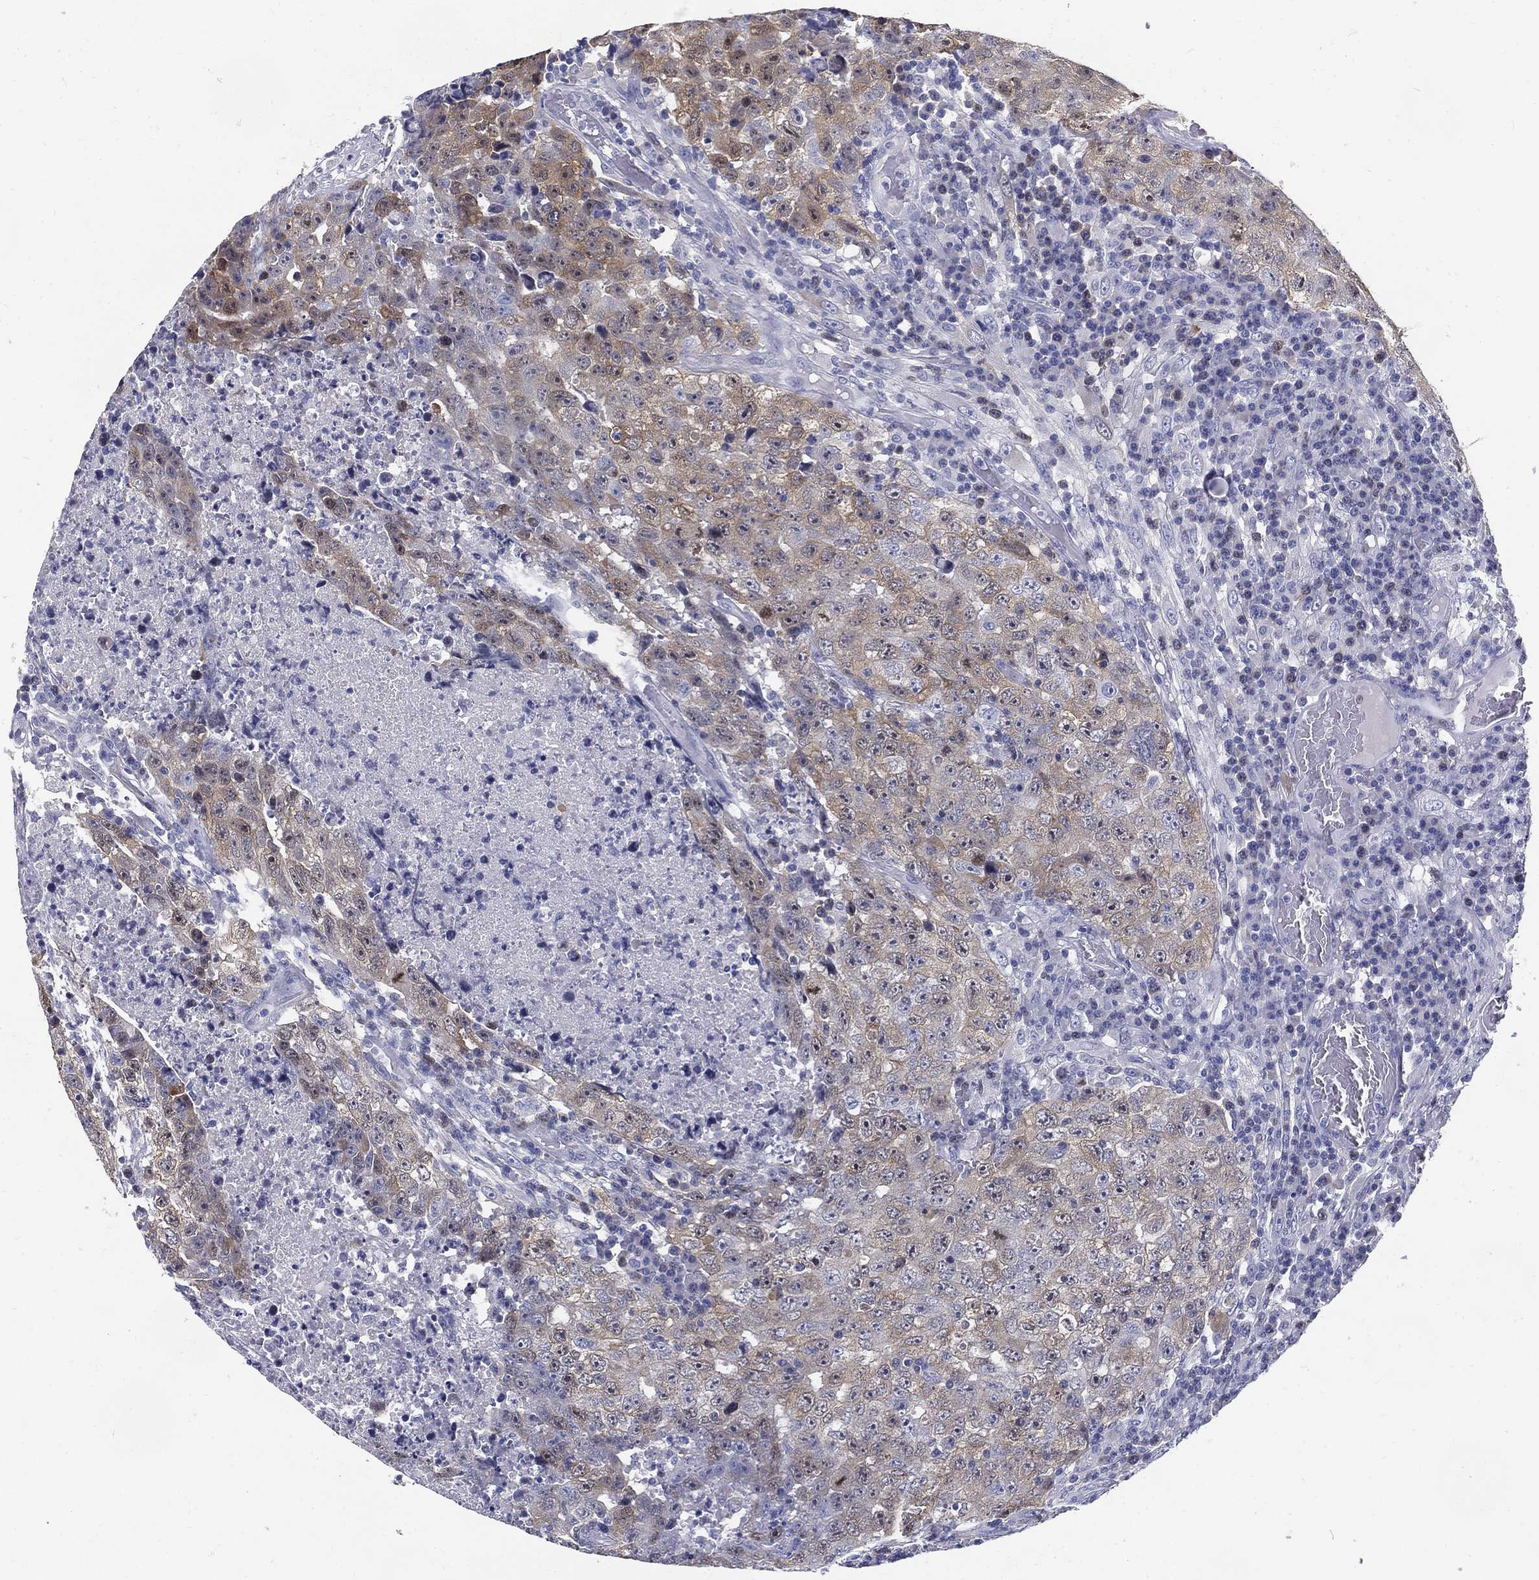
{"staining": {"intensity": "weak", "quantity": "<25%", "location": "cytoplasmic/membranous"}, "tissue": "testis cancer", "cell_type": "Tumor cells", "image_type": "cancer", "snomed": [{"axis": "morphology", "description": "Necrosis, NOS"}, {"axis": "morphology", "description": "Carcinoma, Embryonal, NOS"}, {"axis": "topography", "description": "Testis"}], "caption": "Image shows no significant protein positivity in tumor cells of testis cancer (embryonal carcinoma).", "gene": "KIF2C", "patient": {"sex": "male", "age": 19}}